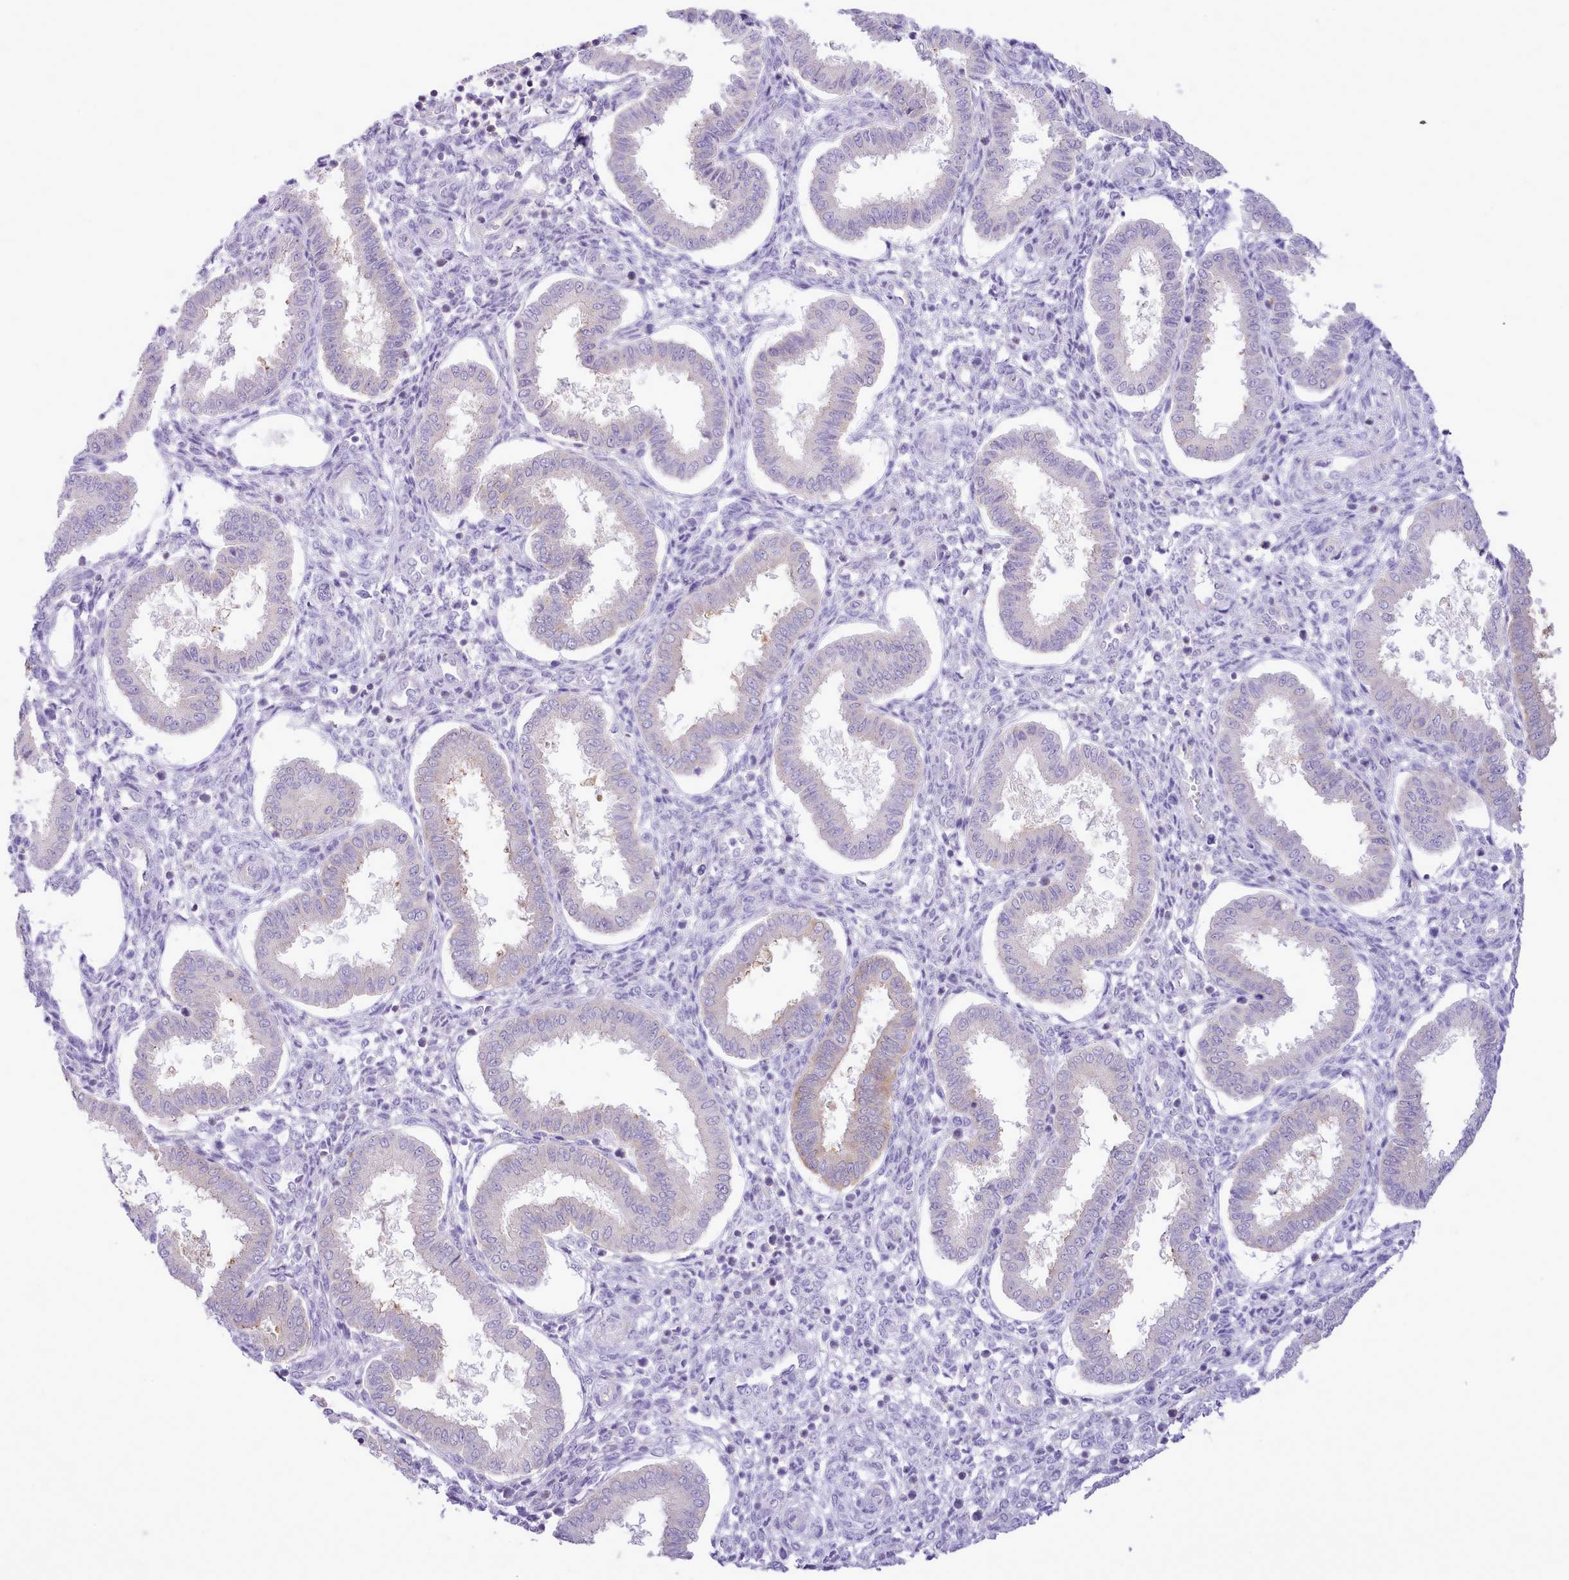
{"staining": {"intensity": "negative", "quantity": "none", "location": "none"}, "tissue": "endometrium", "cell_type": "Cells in endometrial stroma", "image_type": "normal", "snomed": [{"axis": "morphology", "description": "Normal tissue, NOS"}, {"axis": "topography", "description": "Endometrium"}], "caption": "Immunohistochemistry image of normal endometrium: endometrium stained with DAB reveals no significant protein positivity in cells in endometrial stroma.", "gene": "MDFI", "patient": {"sex": "female", "age": 24}}